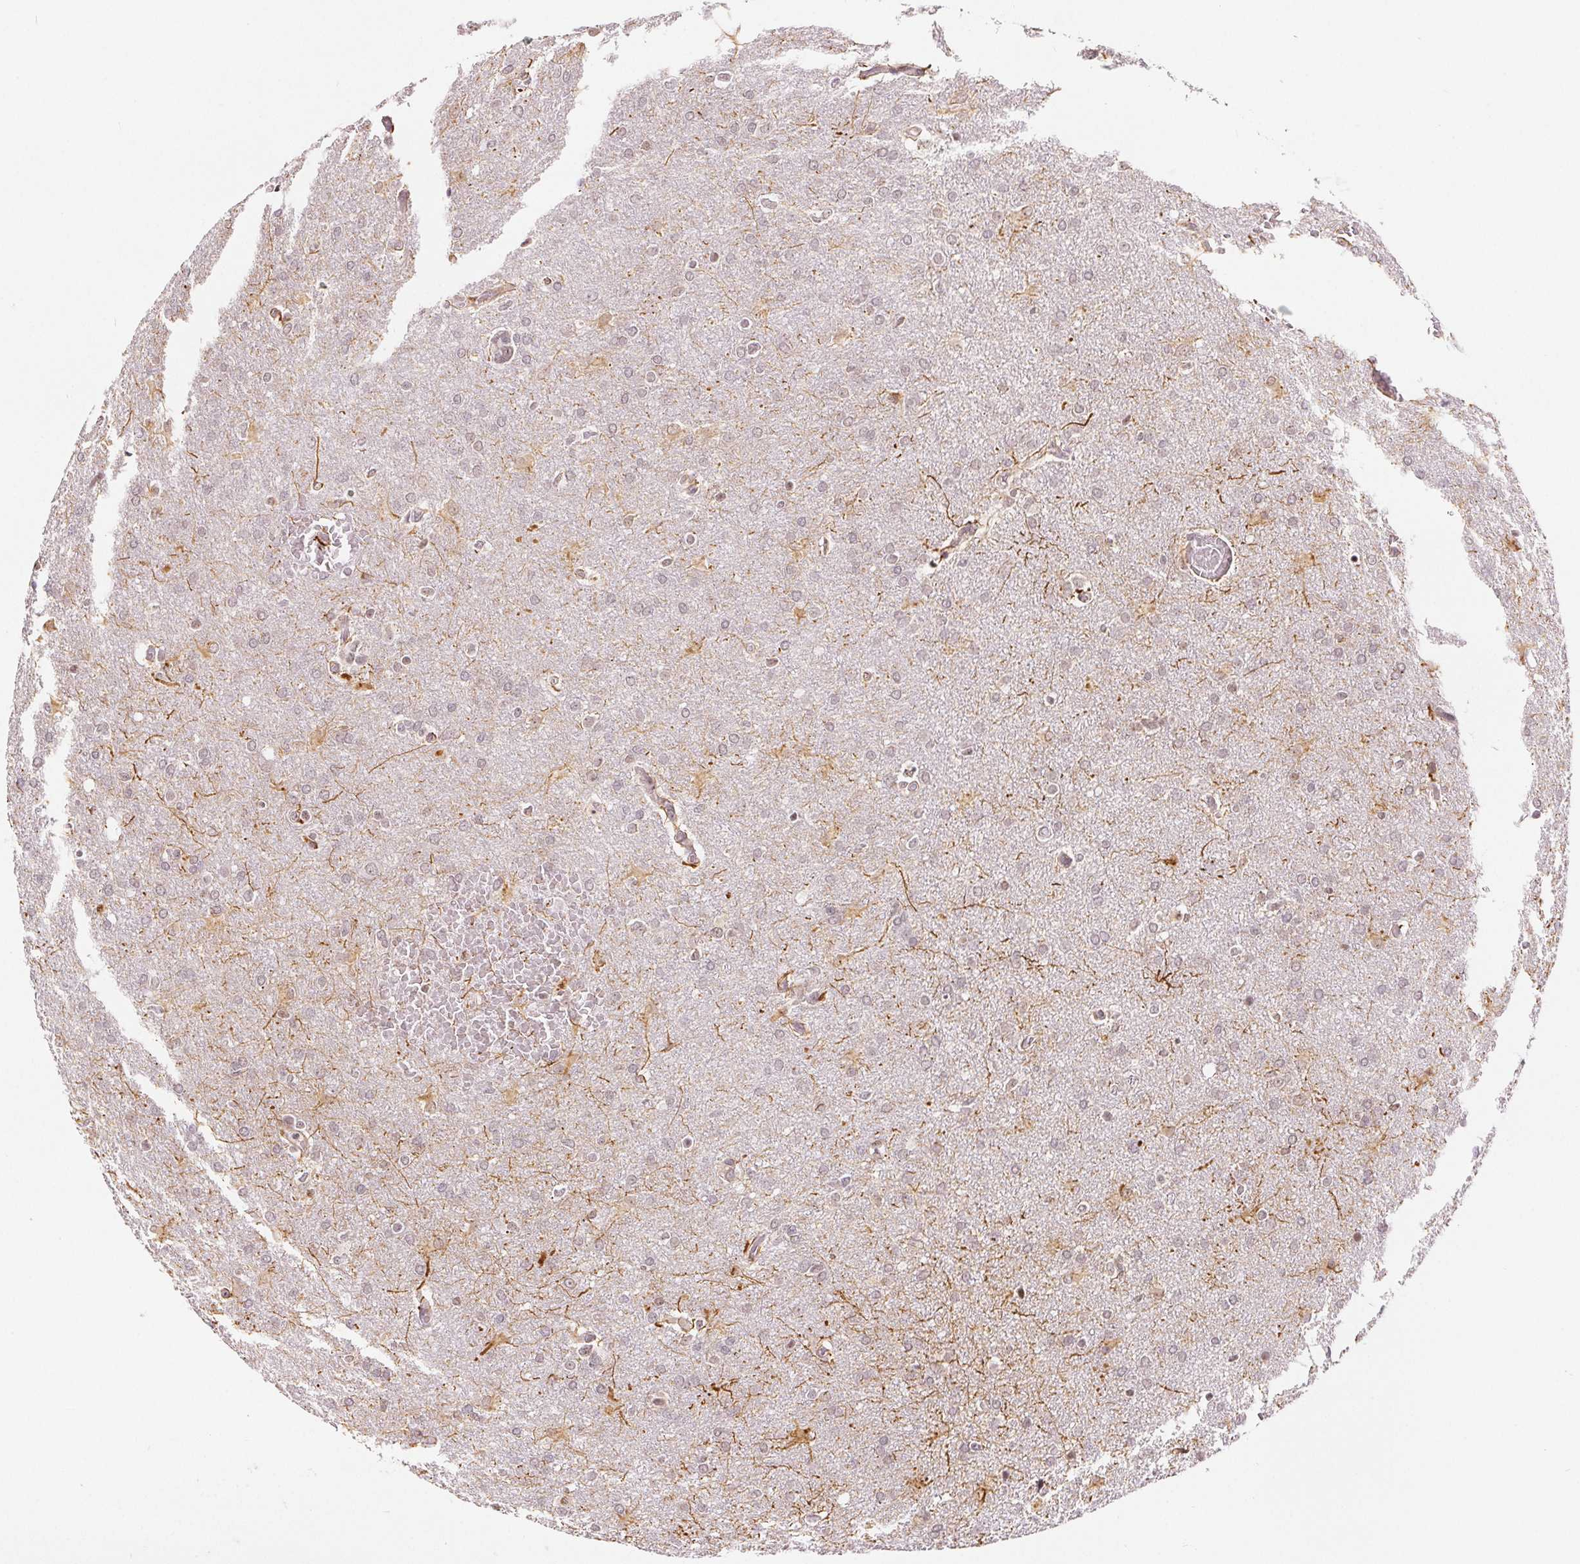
{"staining": {"intensity": "negative", "quantity": "none", "location": "none"}, "tissue": "glioma", "cell_type": "Tumor cells", "image_type": "cancer", "snomed": [{"axis": "morphology", "description": "Glioma, malignant, High grade"}, {"axis": "topography", "description": "Brain"}], "caption": "Human high-grade glioma (malignant) stained for a protein using IHC displays no staining in tumor cells.", "gene": "DEK", "patient": {"sex": "male", "age": 68}}